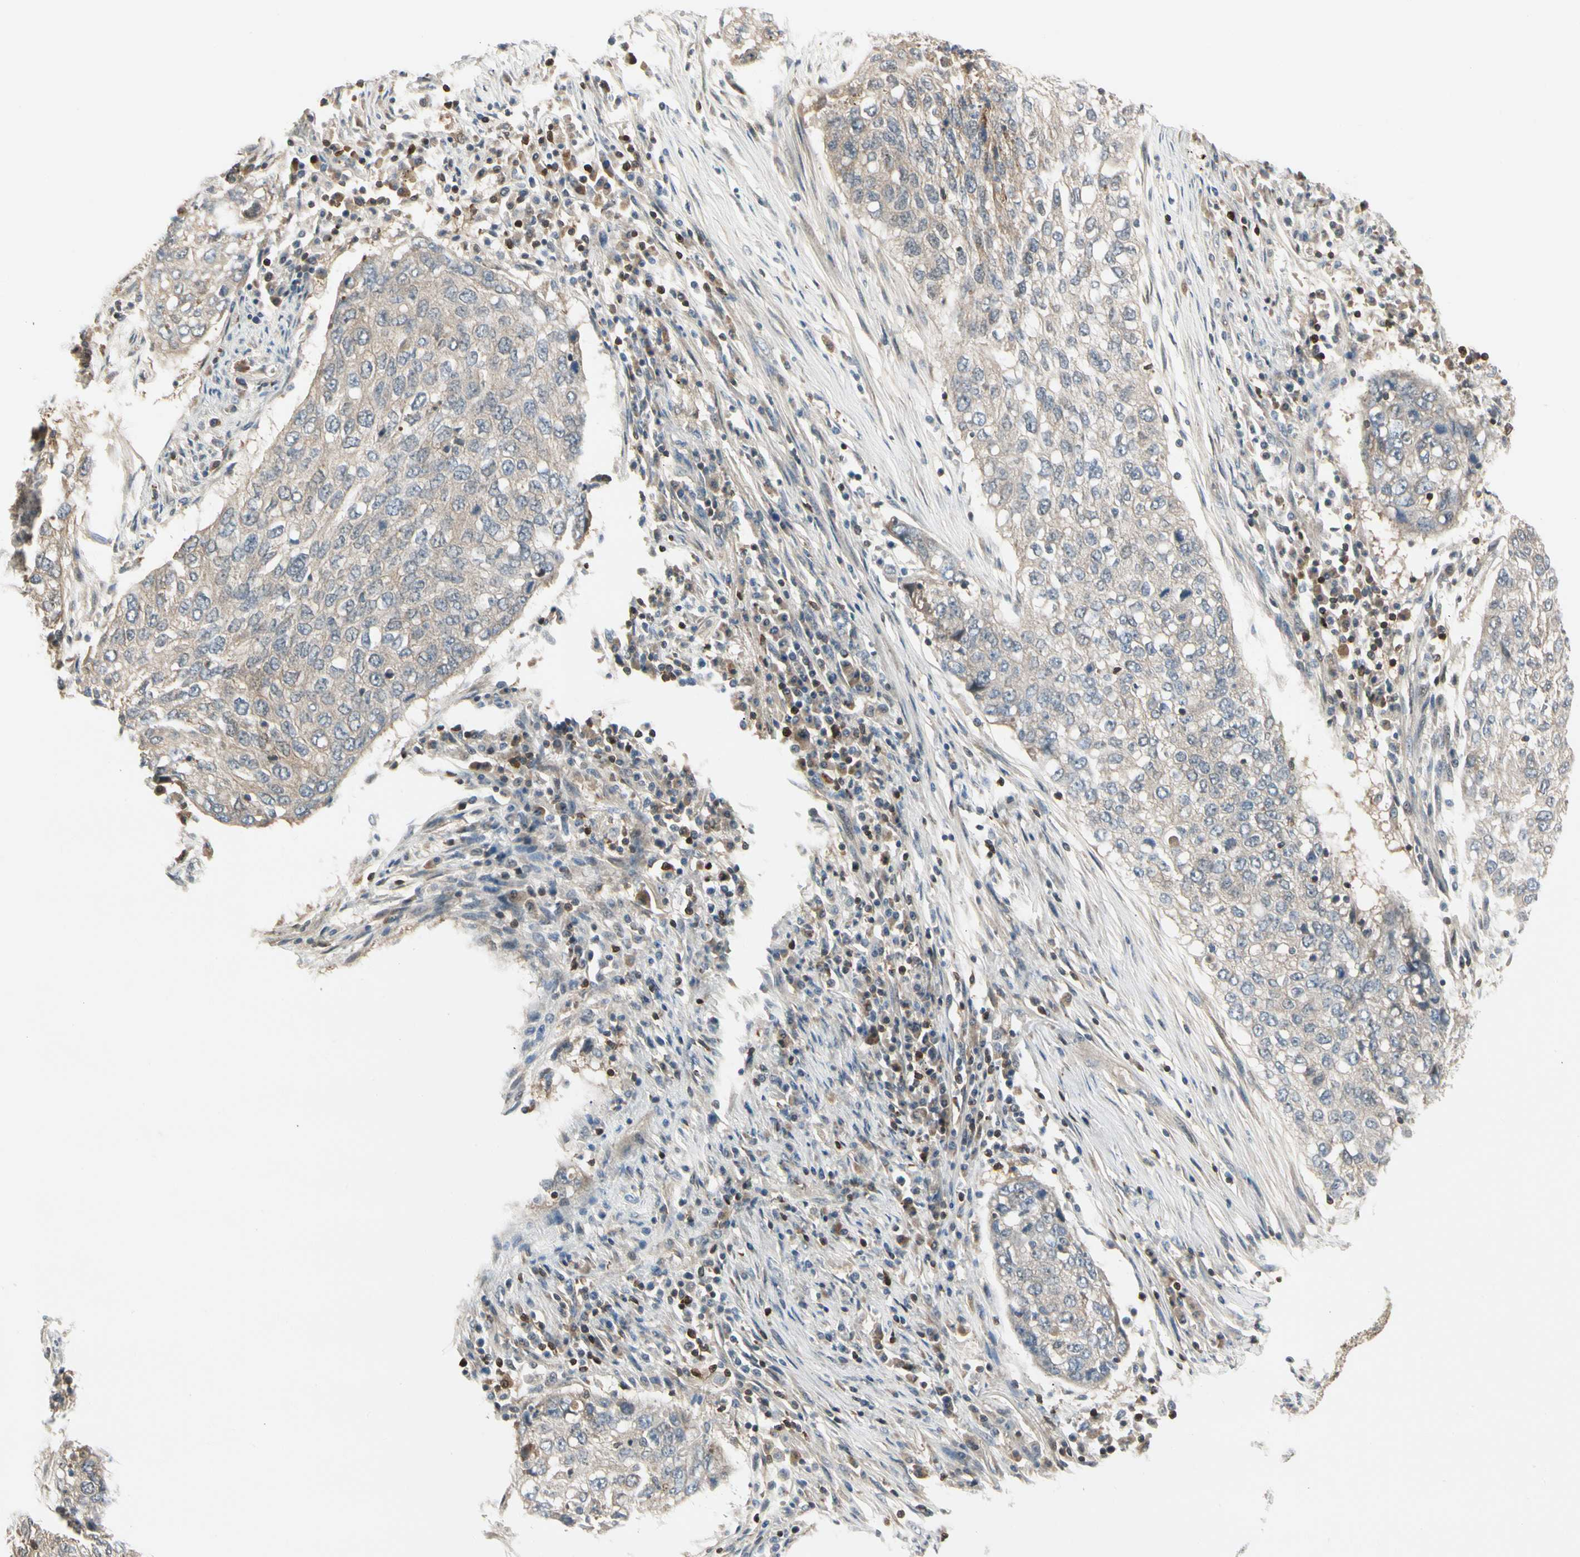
{"staining": {"intensity": "weak", "quantity": ">75%", "location": "cytoplasmic/membranous"}, "tissue": "lung cancer", "cell_type": "Tumor cells", "image_type": "cancer", "snomed": [{"axis": "morphology", "description": "Squamous cell carcinoma, NOS"}, {"axis": "topography", "description": "Lung"}], "caption": "Immunohistochemical staining of human lung cancer demonstrates low levels of weak cytoplasmic/membranous staining in approximately >75% of tumor cells.", "gene": "EVC", "patient": {"sex": "female", "age": 63}}